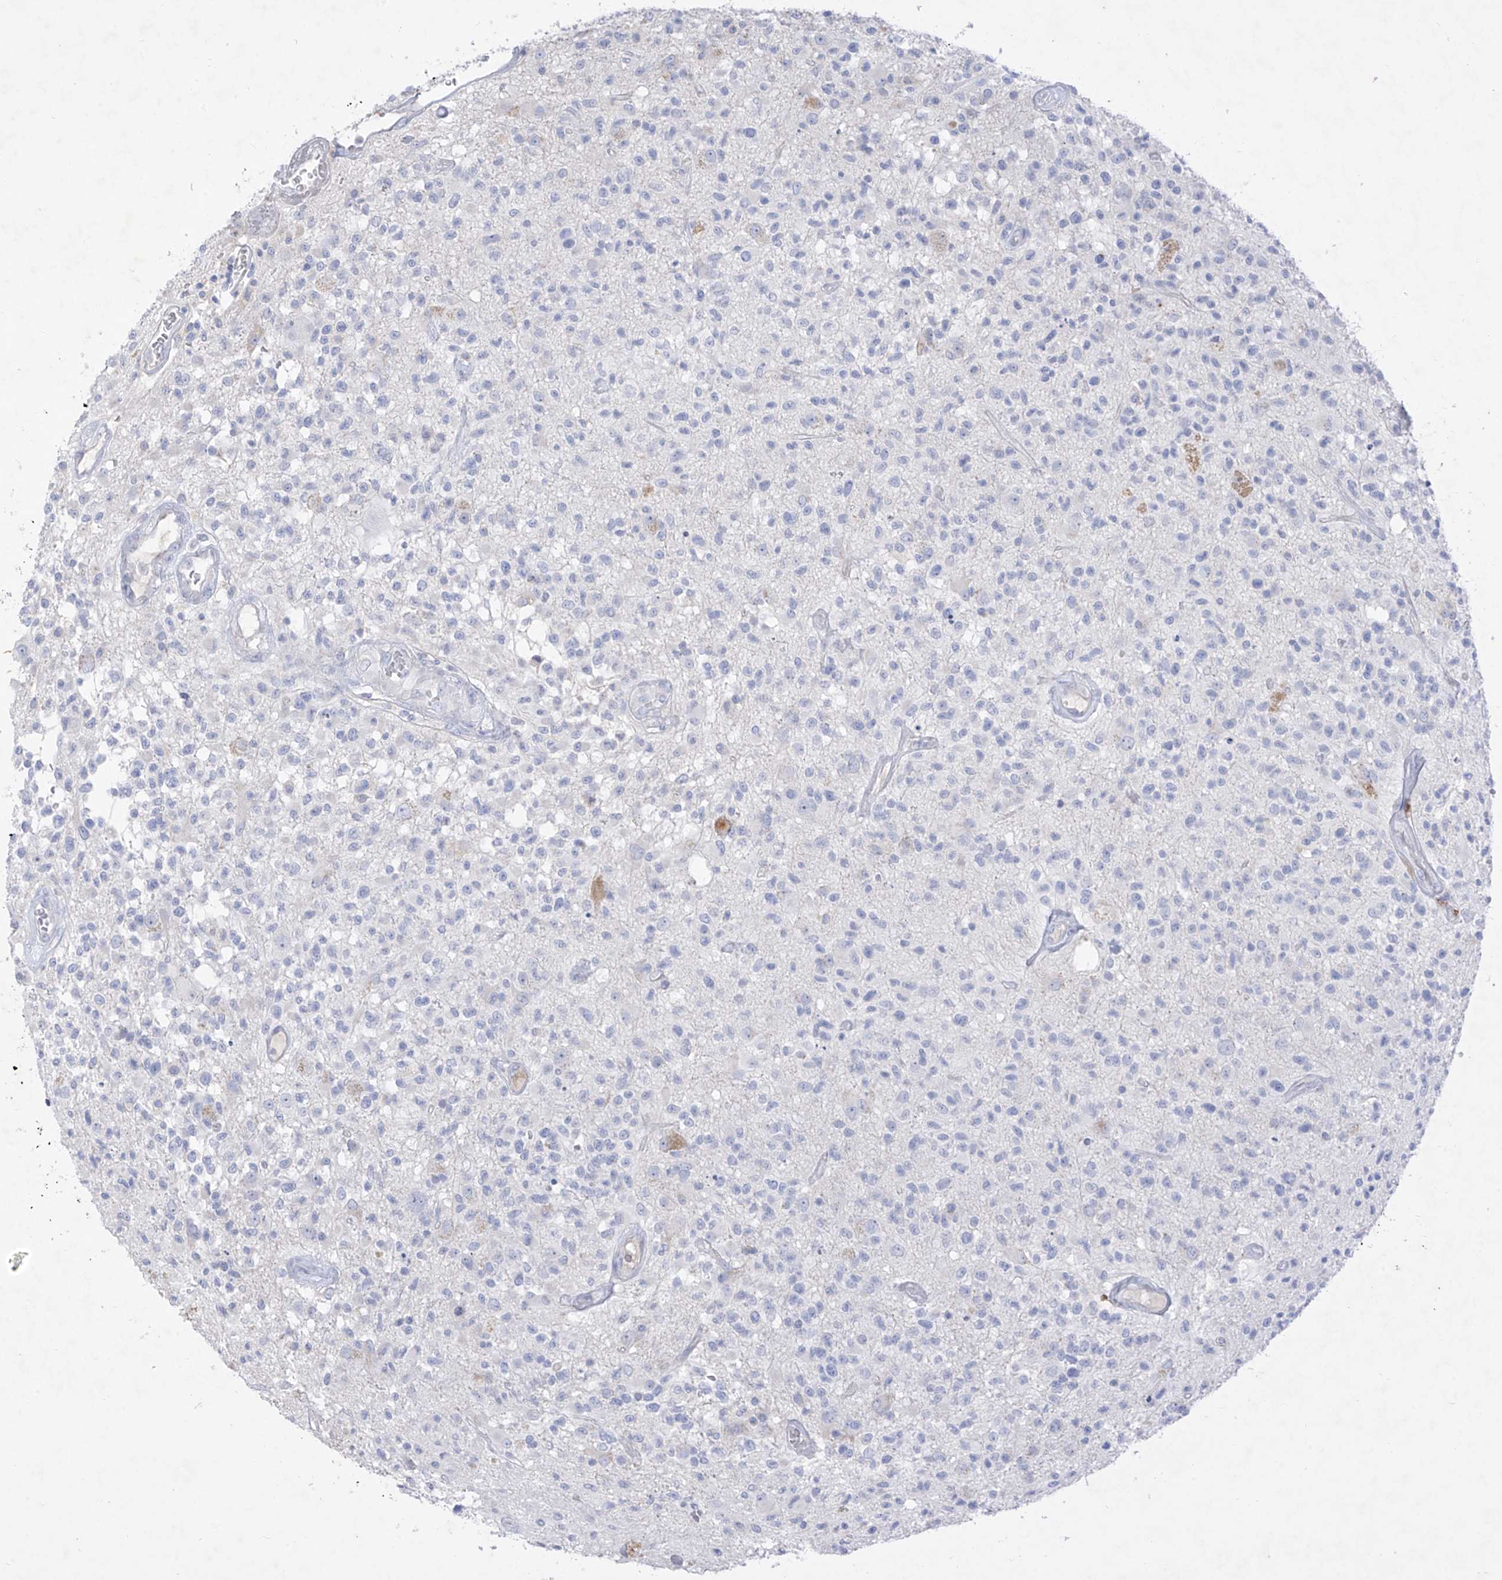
{"staining": {"intensity": "negative", "quantity": "none", "location": "none"}, "tissue": "glioma", "cell_type": "Tumor cells", "image_type": "cancer", "snomed": [{"axis": "morphology", "description": "Glioma, malignant, High grade"}, {"axis": "morphology", "description": "Glioblastoma, NOS"}, {"axis": "topography", "description": "Brain"}], "caption": "DAB immunohistochemical staining of malignant glioma (high-grade) reveals no significant expression in tumor cells.", "gene": "TGM4", "patient": {"sex": "male", "age": 60}}